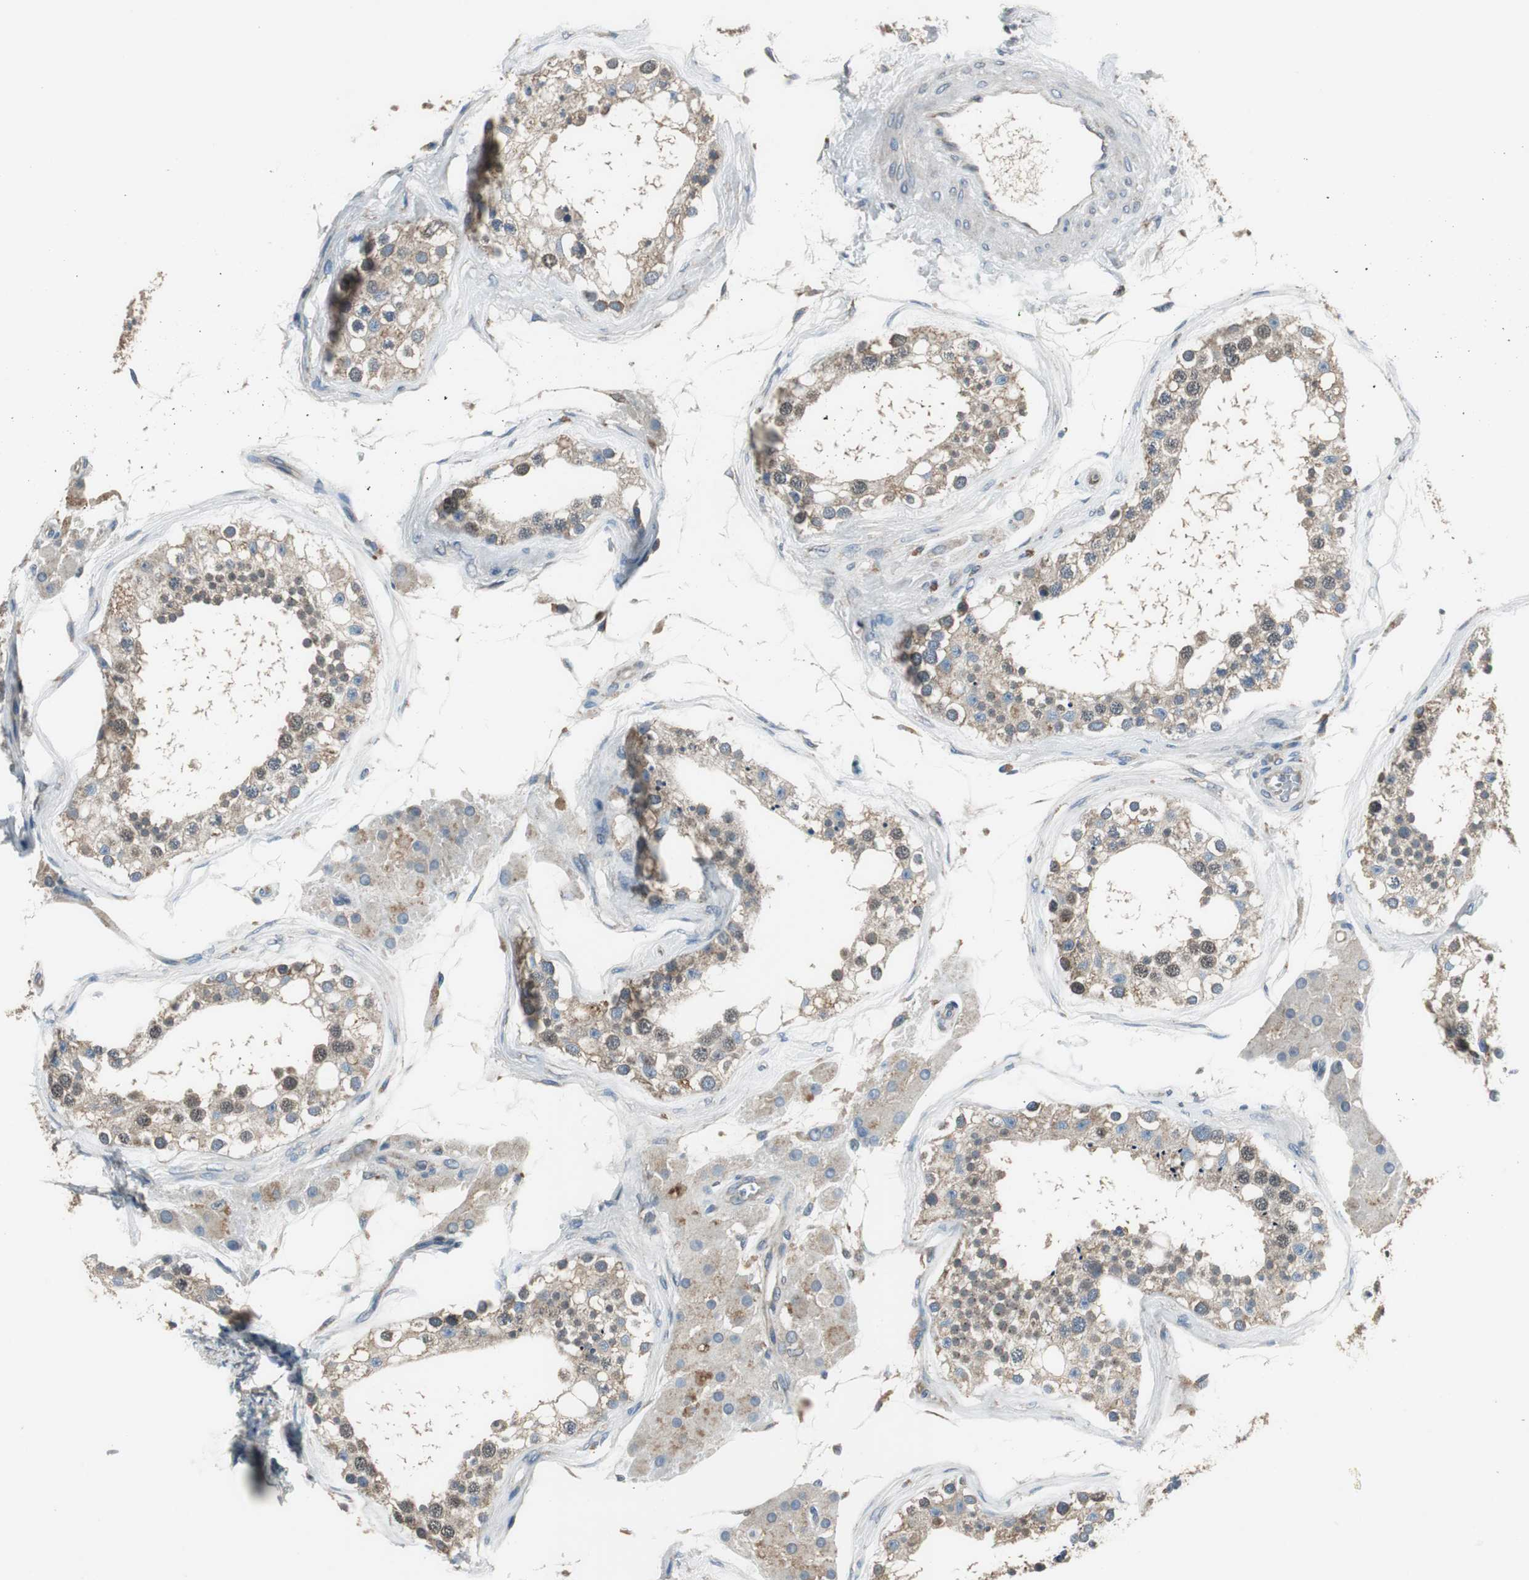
{"staining": {"intensity": "moderate", "quantity": ">75%", "location": "cytoplasmic/membranous,nuclear"}, "tissue": "testis", "cell_type": "Cells in seminiferous ducts", "image_type": "normal", "snomed": [{"axis": "morphology", "description": "Normal tissue, NOS"}, {"axis": "topography", "description": "Testis"}], "caption": "This is a photomicrograph of IHC staining of unremarkable testis, which shows moderate positivity in the cytoplasmic/membranous,nuclear of cells in seminiferous ducts.", "gene": "PI4KB", "patient": {"sex": "male", "age": 68}}